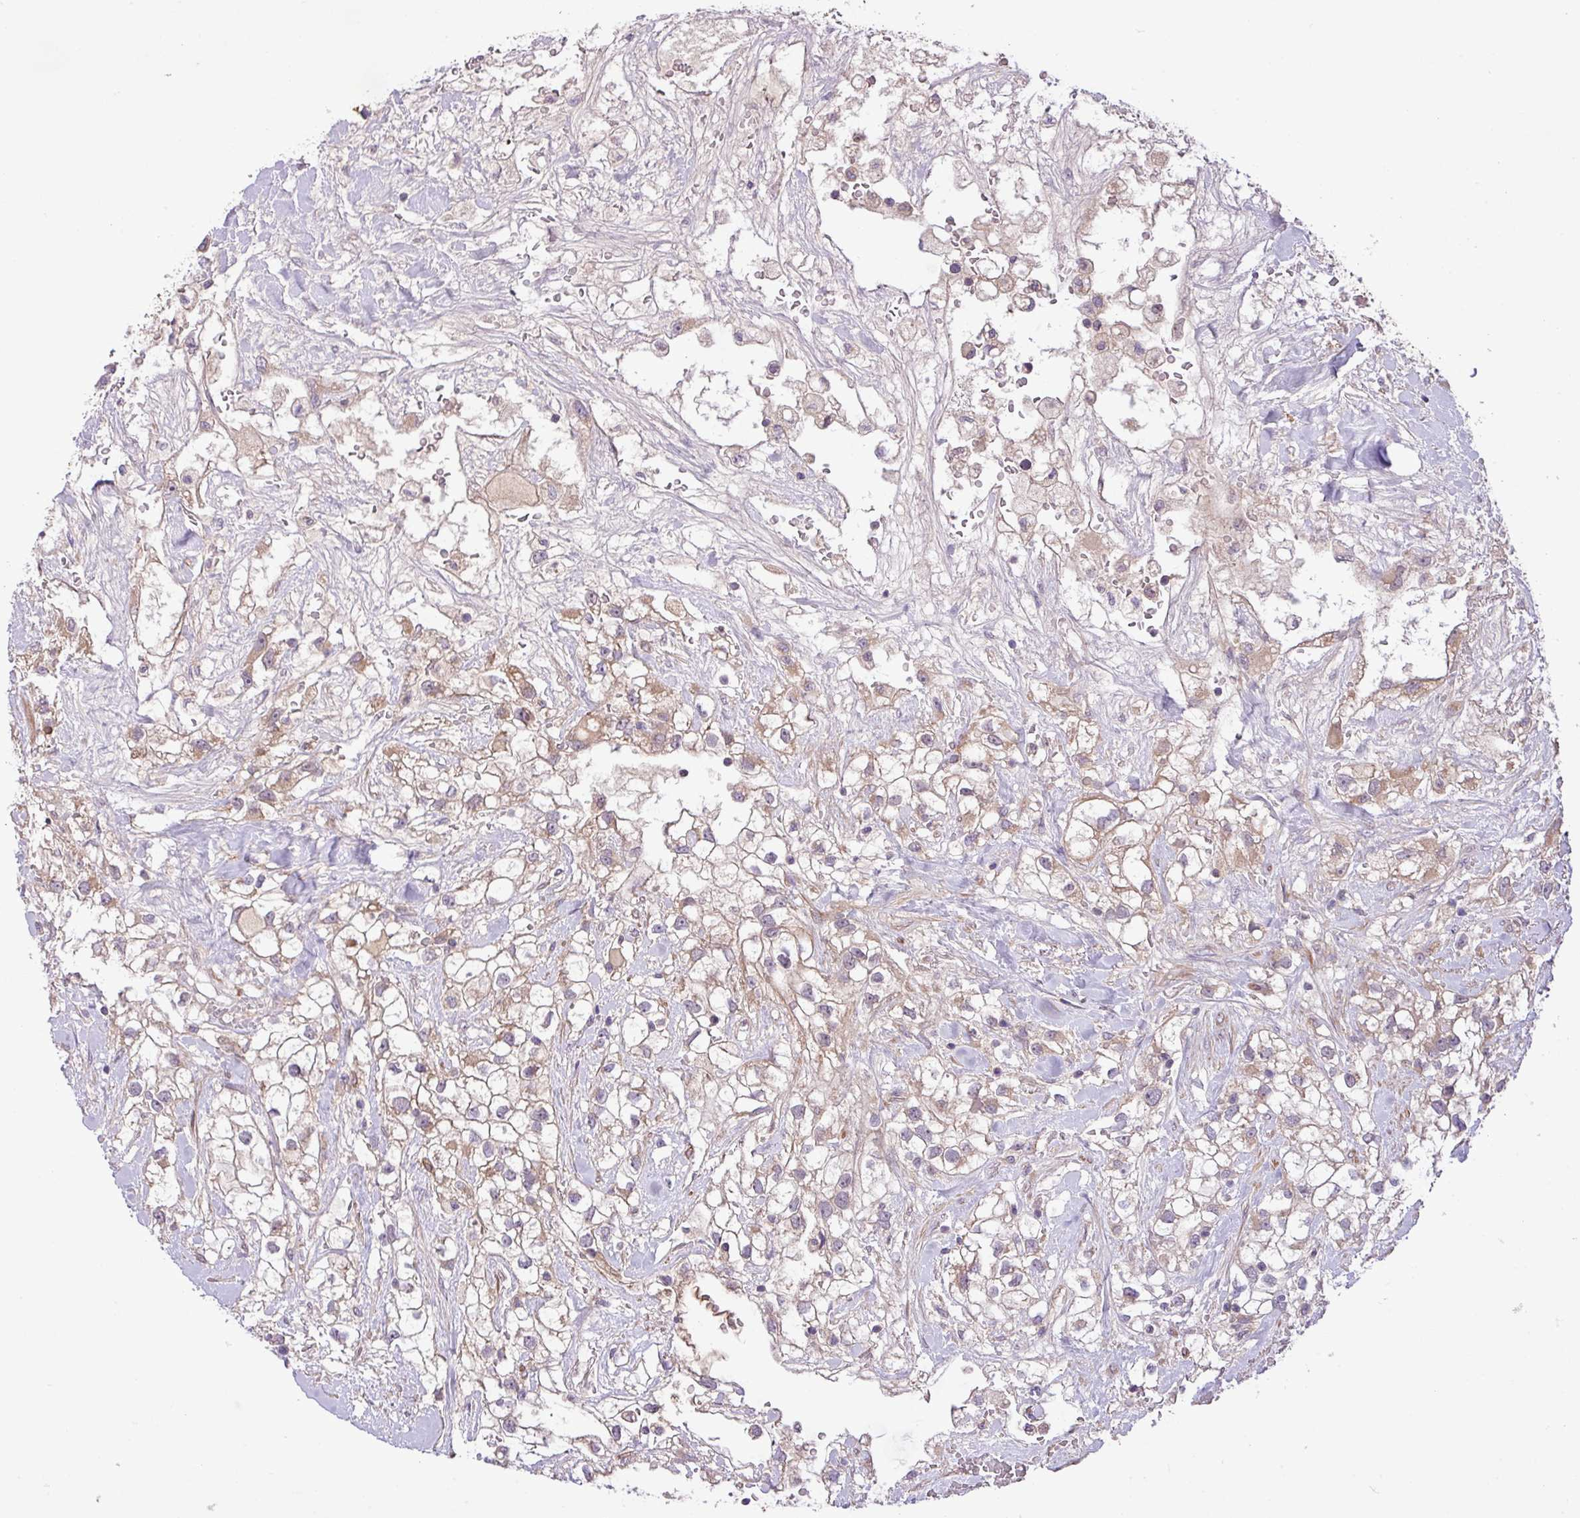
{"staining": {"intensity": "weak", "quantity": "25%-75%", "location": "cytoplasmic/membranous"}, "tissue": "renal cancer", "cell_type": "Tumor cells", "image_type": "cancer", "snomed": [{"axis": "morphology", "description": "Adenocarcinoma, NOS"}, {"axis": "topography", "description": "Kidney"}], "caption": "This photomicrograph shows immunohistochemistry (IHC) staining of human renal adenocarcinoma, with low weak cytoplasmic/membranous expression in approximately 25%-75% of tumor cells.", "gene": "TIMM10B", "patient": {"sex": "male", "age": 59}}